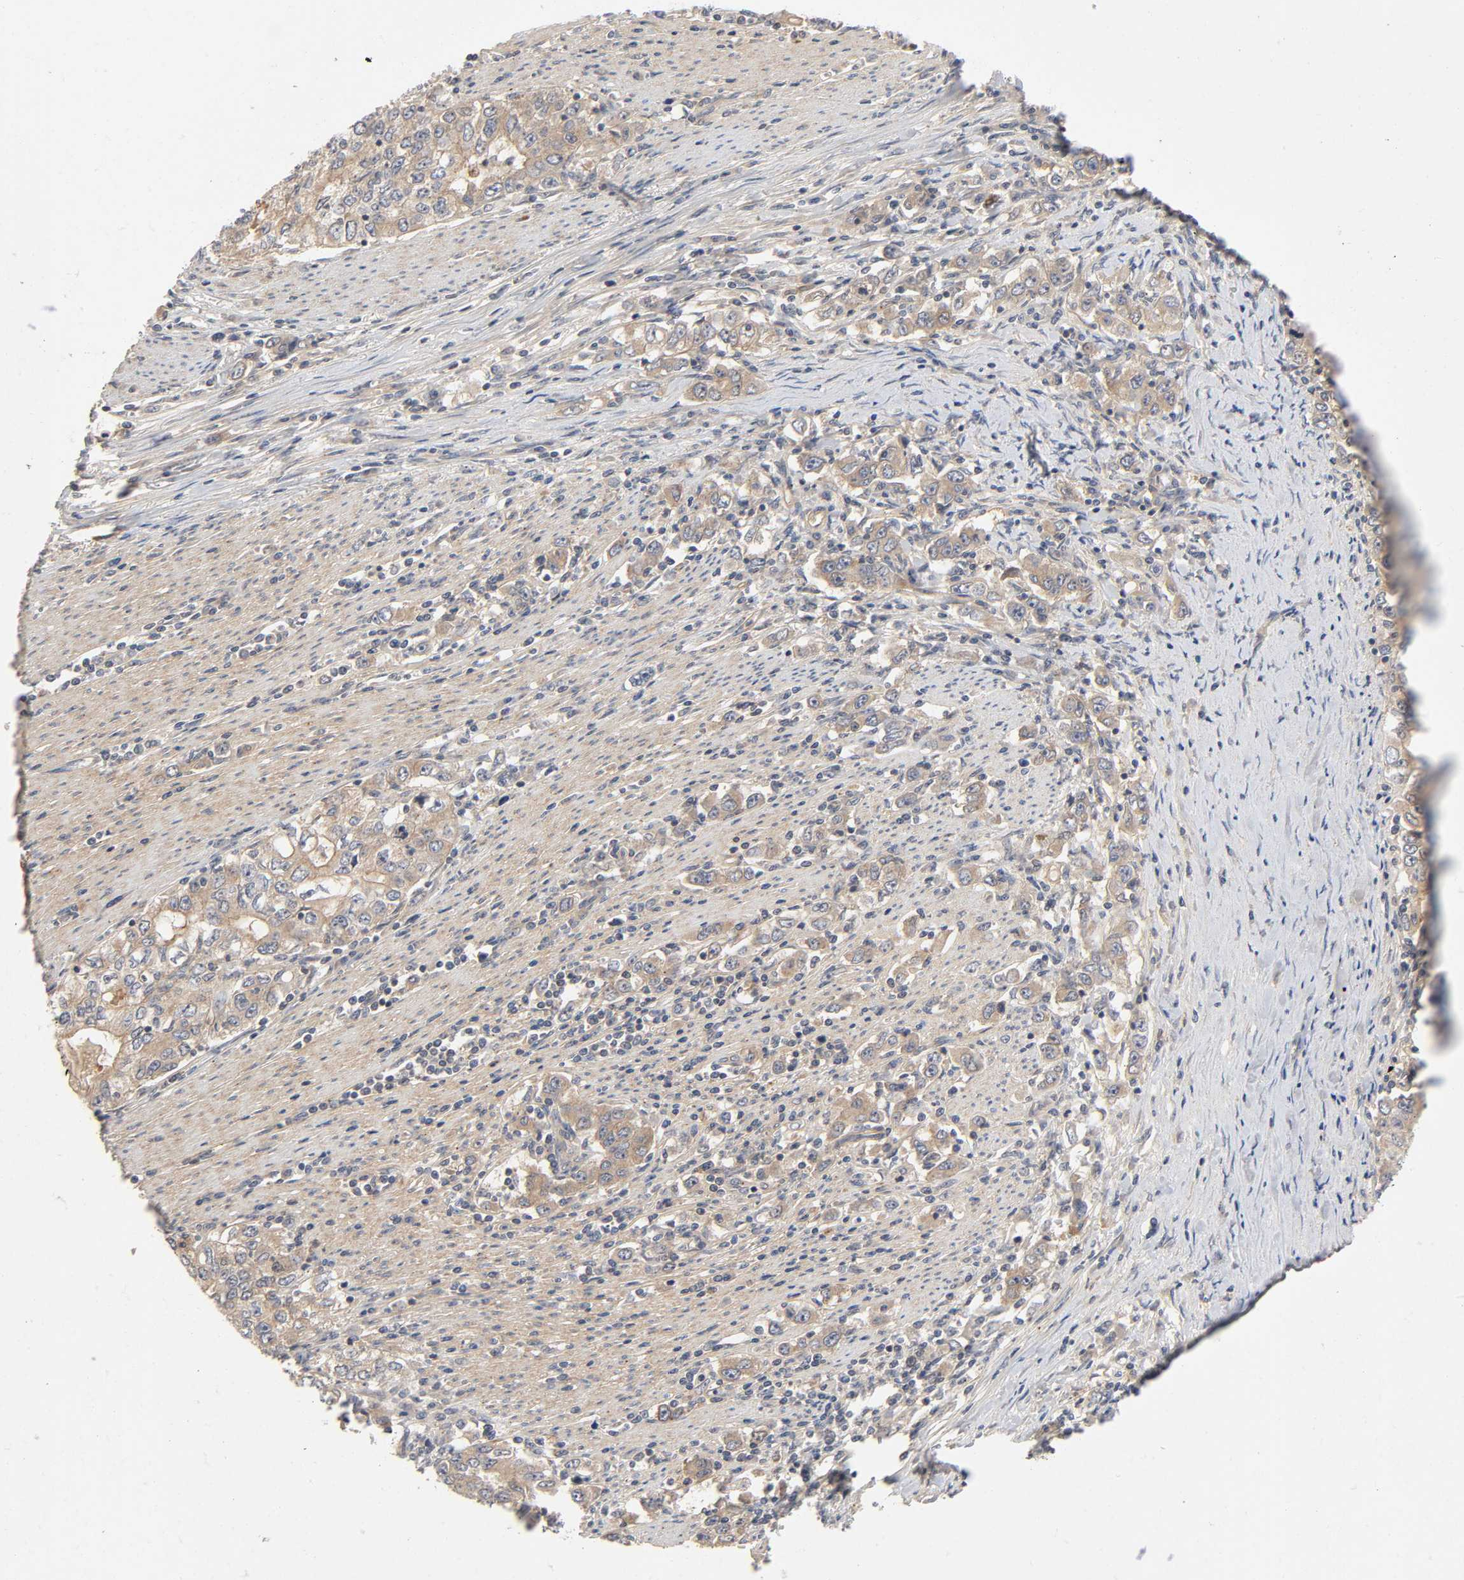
{"staining": {"intensity": "moderate", "quantity": ">75%", "location": "cytoplasmic/membranous"}, "tissue": "stomach cancer", "cell_type": "Tumor cells", "image_type": "cancer", "snomed": [{"axis": "morphology", "description": "Adenocarcinoma, NOS"}, {"axis": "topography", "description": "Stomach, lower"}], "caption": "Brown immunohistochemical staining in stomach cancer demonstrates moderate cytoplasmic/membranous expression in approximately >75% of tumor cells.", "gene": "CPB2", "patient": {"sex": "female", "age": 72}}